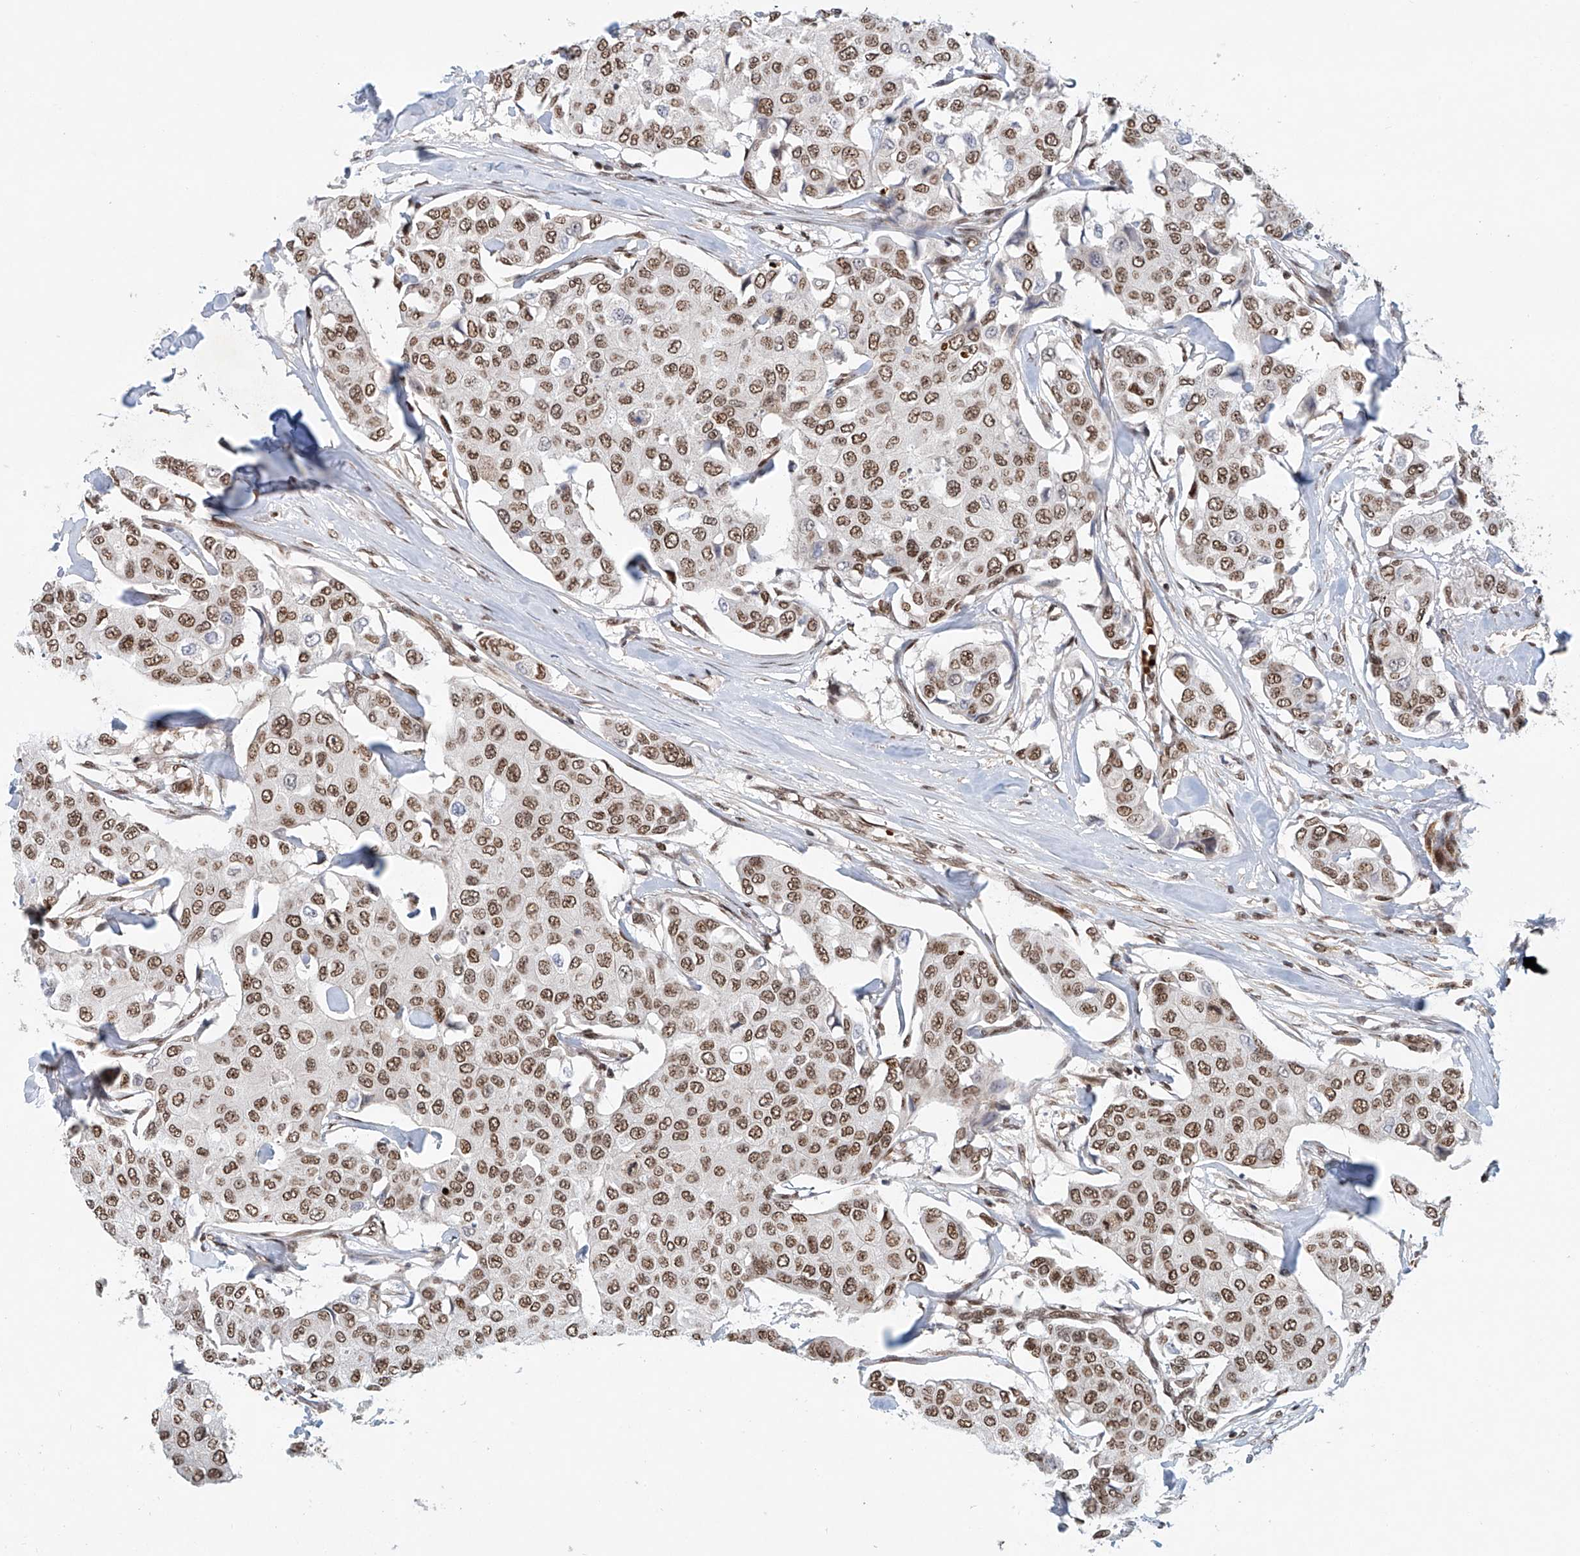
{"staining": {"intensity": "moderate", "quantity": ">75%", "location": "nuclear"}, "tissue": "breast cancer", "cell_type": "Tumor cells", "image_type": "cancer", "snomed": [{"axis": "morphology", "description": "Duct carcinoma"}, {"axis": "topography", "description": "Breast"}], "caption": "About >75% of tumor cells in human breast cancer display moderate nuclear protein positivity as visualized by brown immunohistochemical staining.", "gene": "ZNF470", "patient": {"sex": "female", "age": 80}}